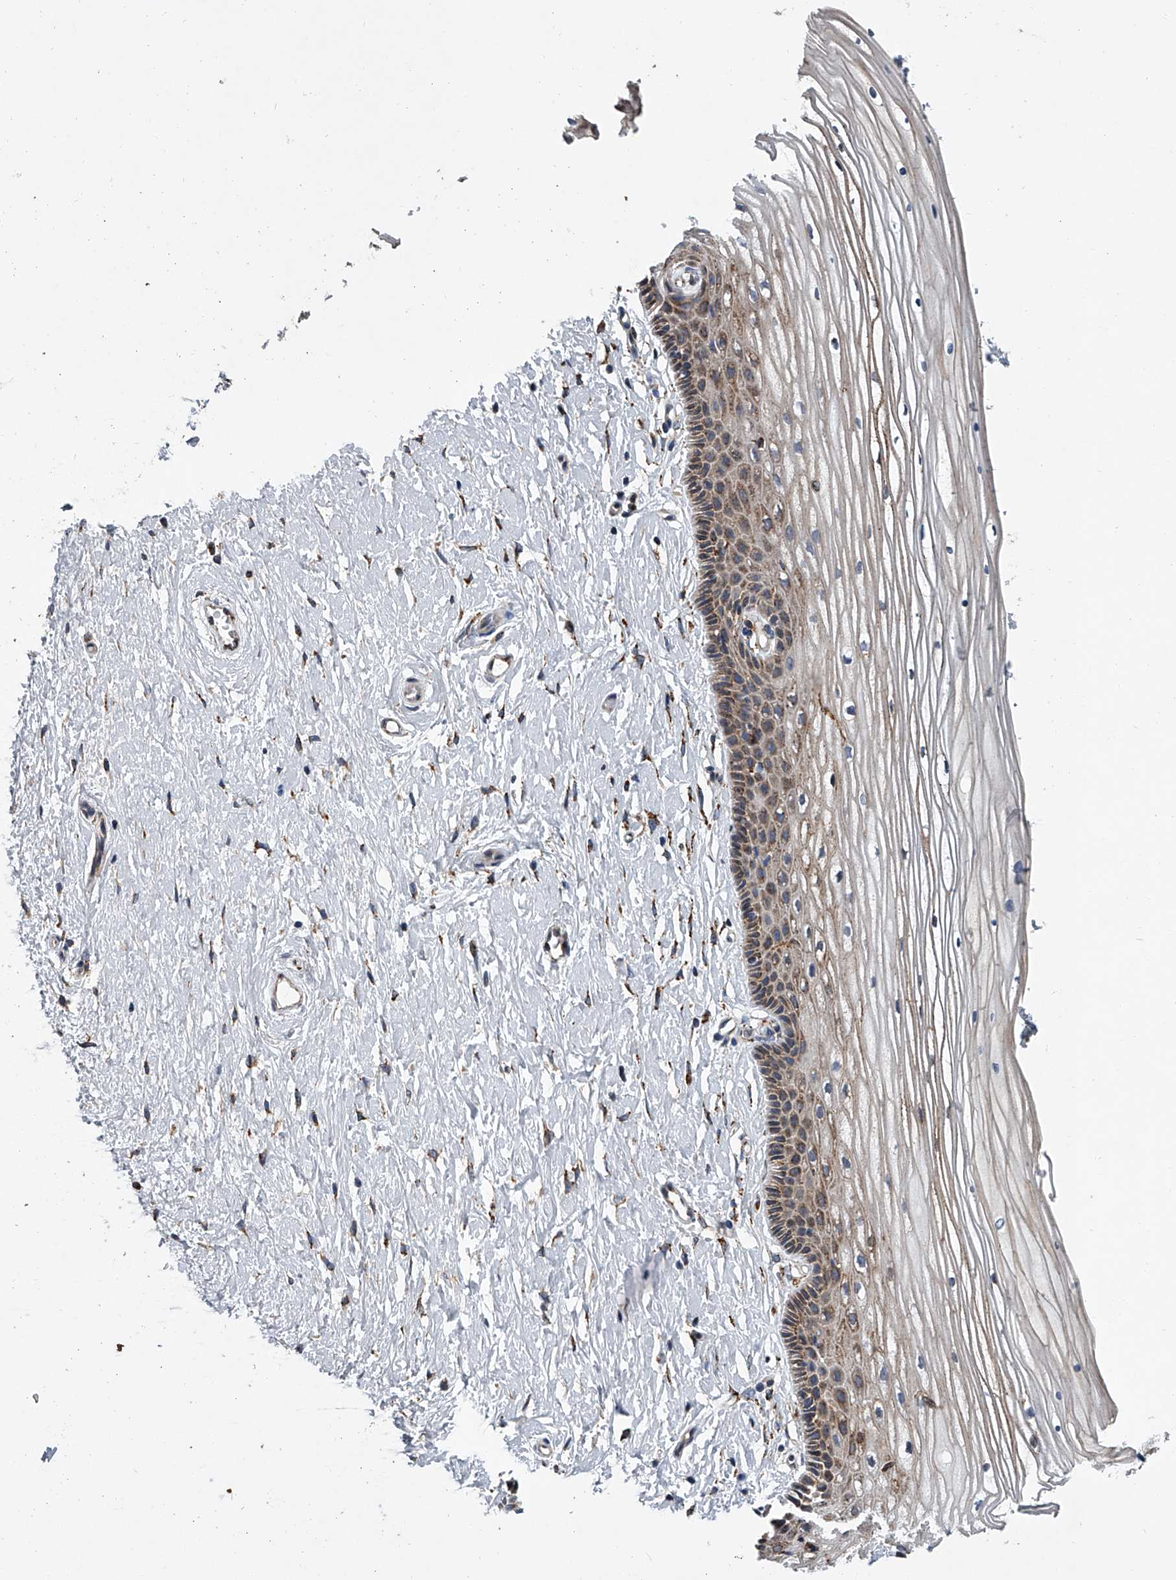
{"staining": {"intensity": "moderate", "quantity": "<25%", "location": "cytoplasmic/membranous"}, "tissue": "vagina", "cell_type": "Squamous epithelial cells", "image_type": "normal", "snomed": [{"axis": "morphology", "description": "Normal tissue, NOS"}, {"axis": "topography", "description": "Vagina"}, {"axis": "topography", "description": "Cervix"}], "caption": "The immunohistochemical stain highlights moderate cytoplasmic/membranous staining in squamous epithelial cells of normal vagina.", "gene": "TMEM63C", "patient": {"sex": "female", "age": 40}}